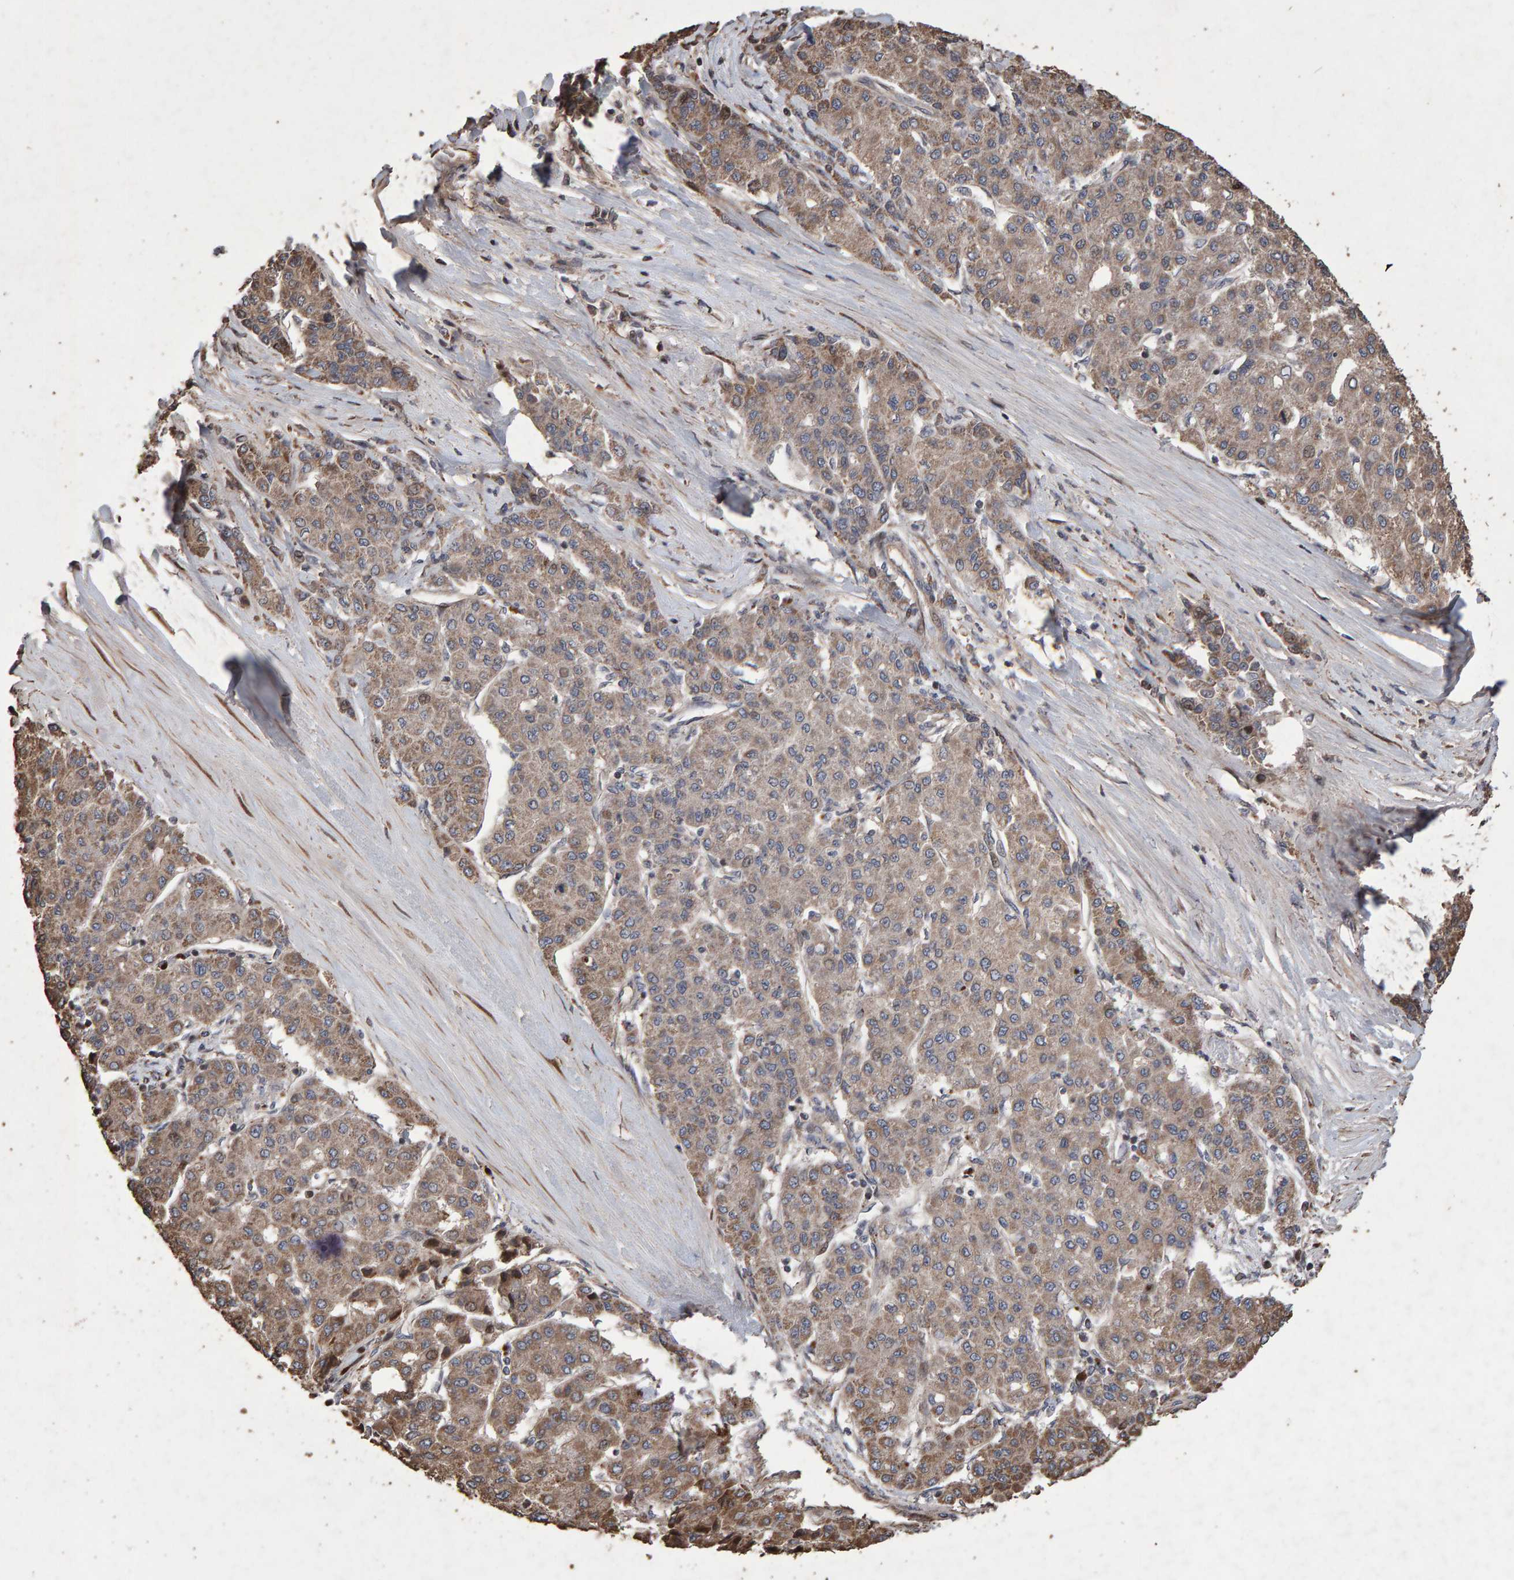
{"staining": {"intensity": "moderate", "quantity": ">75%", "location": "cytoplasmic/membranous"}, "tissue": "liver cancer", "cell_type": "Tumor cells", "image_type": "cancer", "snomed": [{"axis": "morphology", "description": "Carcinoma, Hepatocellular, NOS"}, {"axis": "topography", "description": "Liver"}], "caption": "High-magnification brightfield microscopy of hepatocellular carcinoma (liver) stained with DAB (3,3'-diaminobenzidine) (brown) and counterstained with hematoxylin (blue). tumor cells exhibit moderate cytoplasmic/membranous expression is present in approximately>75% of cells.", "gene": "OSBP2", "patient": {"sex": "male", "age": 65}}